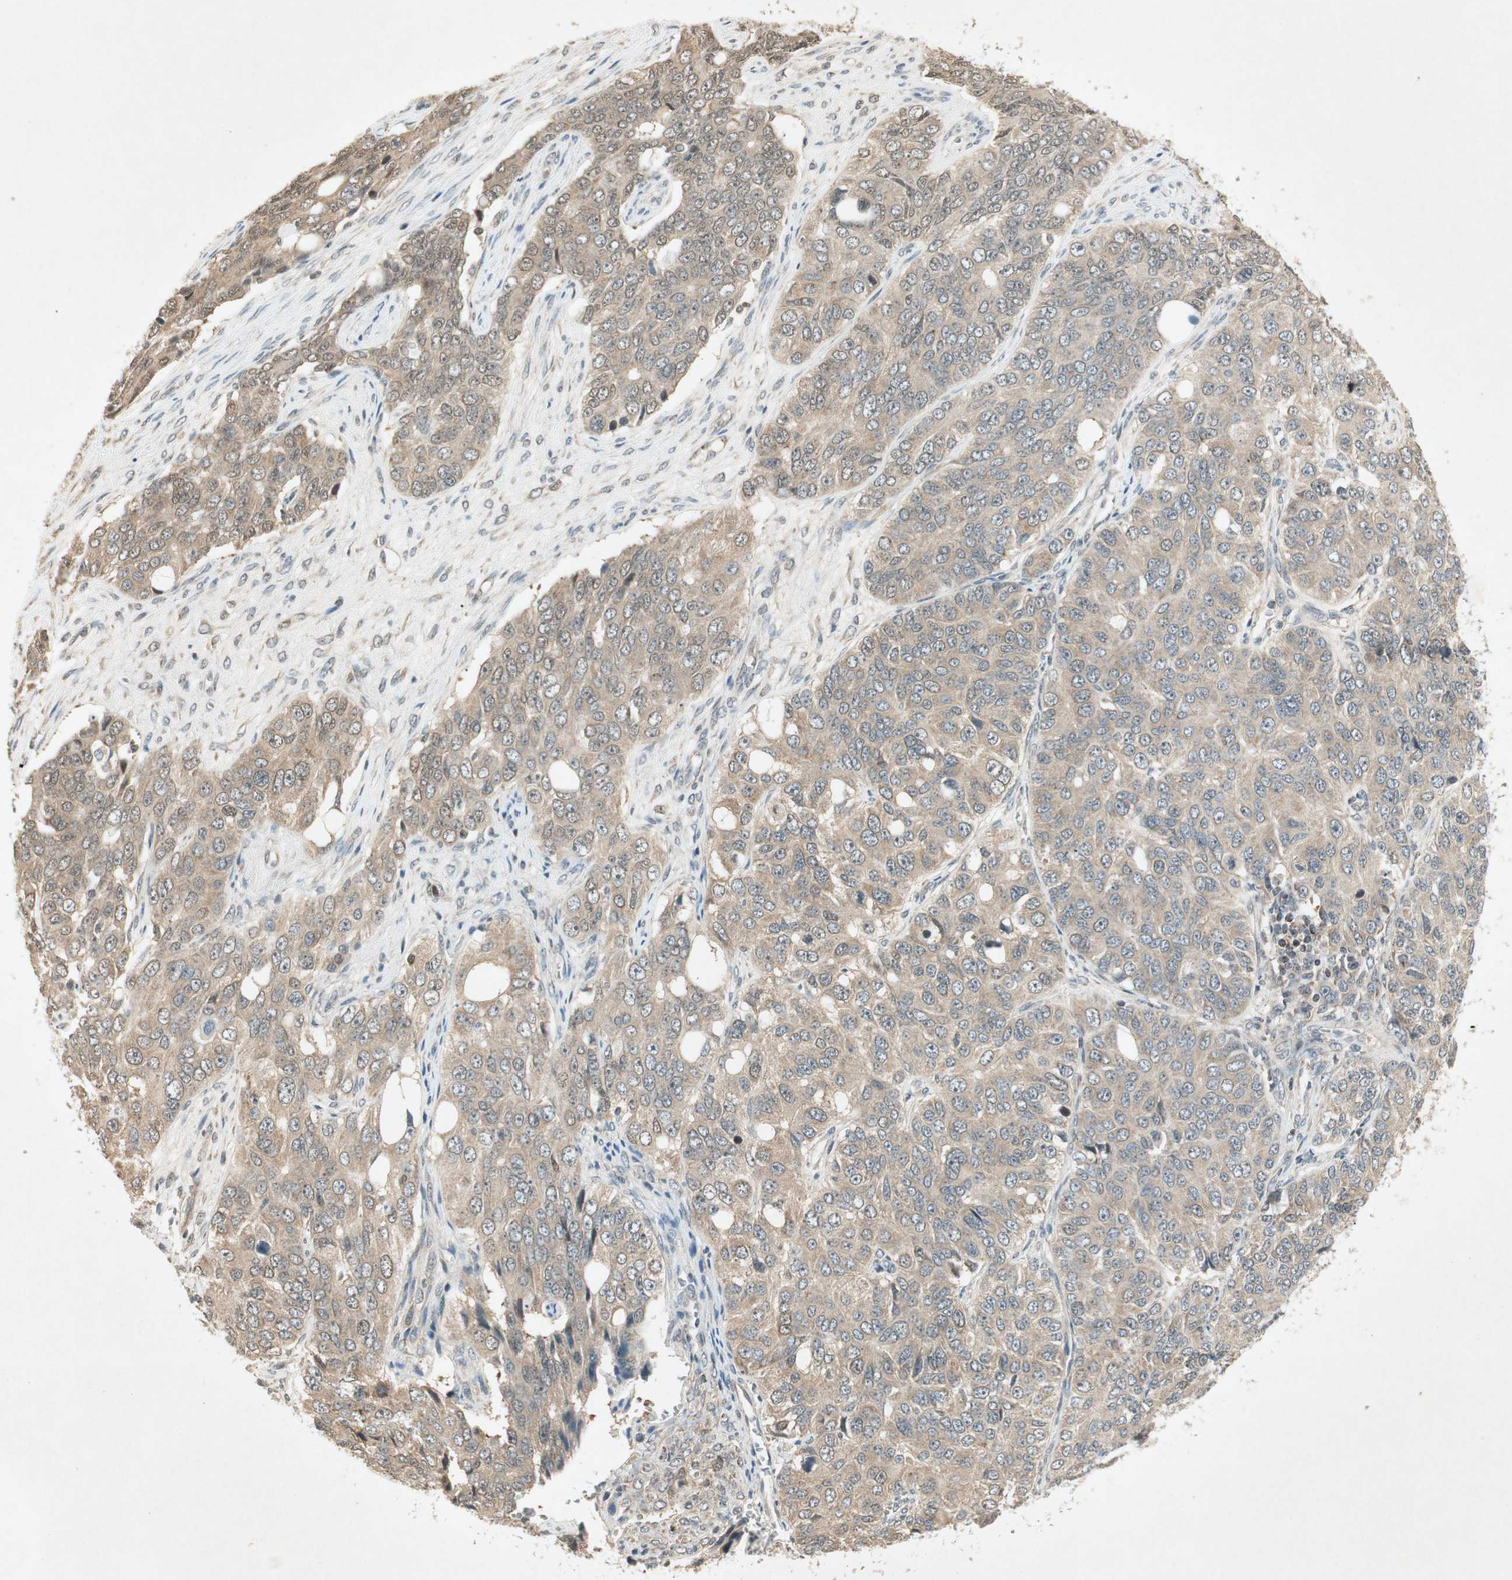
{"staining": {"intensity": "moderate", "quantity": ">75%", "location": "cytoplasmic/membranous"}, "tissue": "ovarian cancer", "cell_type": "Tumor cells", "image_type": "cancer", "snomed": [{"axis": "morphology", "description": "Carcinoma, endometroid"}, {"axis": "topography", "description": "Ovary"}], "caption": "Brown immunohistochemical staining in human ovarian endometroid carcinoma exhibits moderate cytoplasmic/membranous positivity in approximately >75% of tumor cells. The staining is performed using DAB (3,3'-diaminobenzidine) brown chromogen to label protein expression. The nuclei are counter-stained blue using hematoxylin.", "gene": "USP2", "patient": {"sex": "female", "age": 51}}